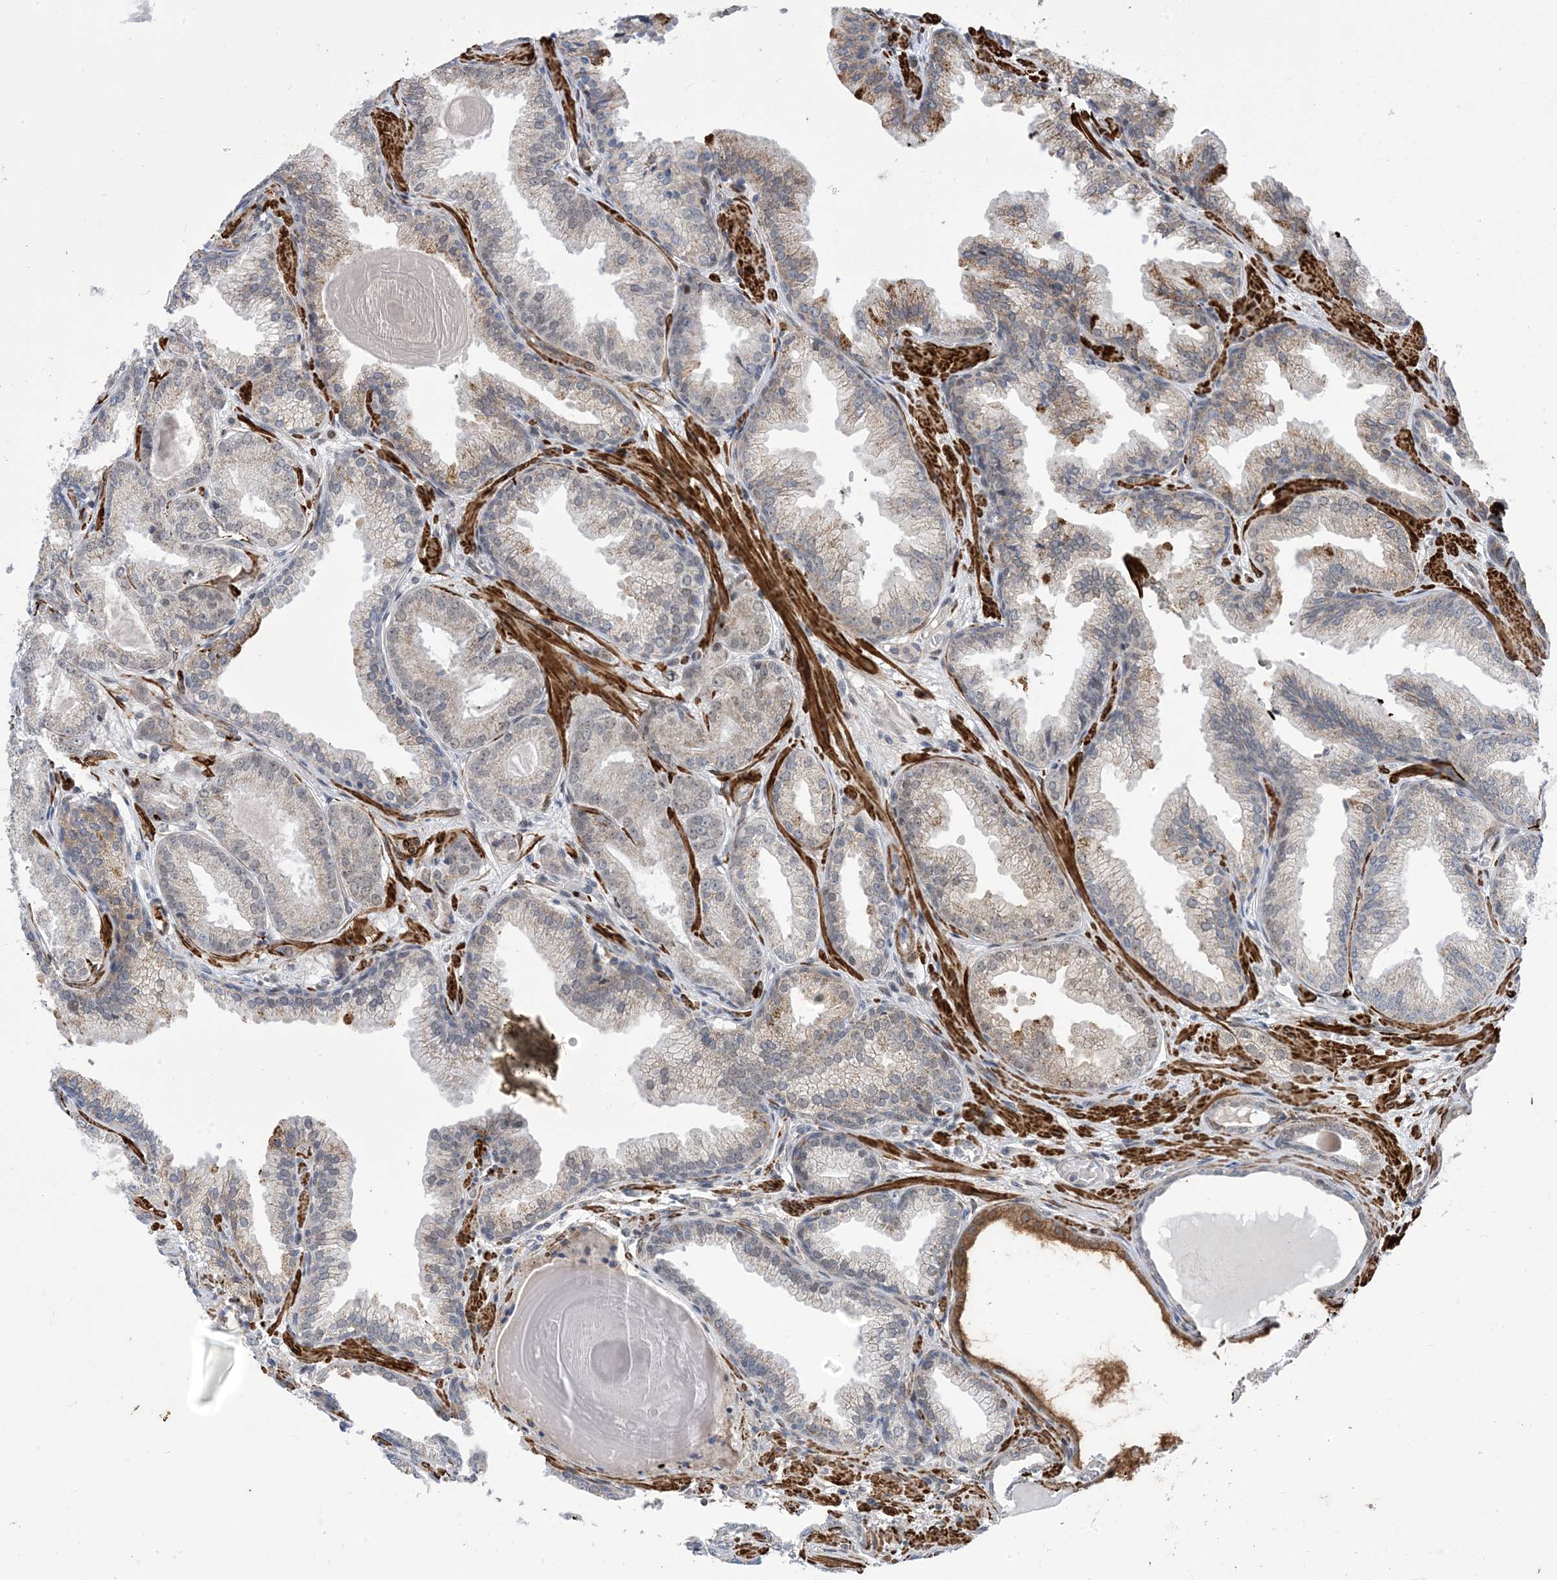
{"staining": {"intensity": "weak", "quantity": "<25%", "location": "cytoplasmic/membranous"}, "tissue": "prostate cancer", "cell_type": "Tumor cells", "image_type": "cancer", "snomed": [{"axis": "morphology", "description": "Adenocarcinoma, High grade"}, {"axis": "topography", "description": "Prostate"}], "caption": "Immunohistochemistry (IHC) photomicrograph of neoplastic tissue: human prostate cancer stained with DAB (3,3'-diaminobenzidine) reveals no significant protein expression in tumor cells.", "gene": "ZNF8", "patient": {"sex": "male", "age": 71}}